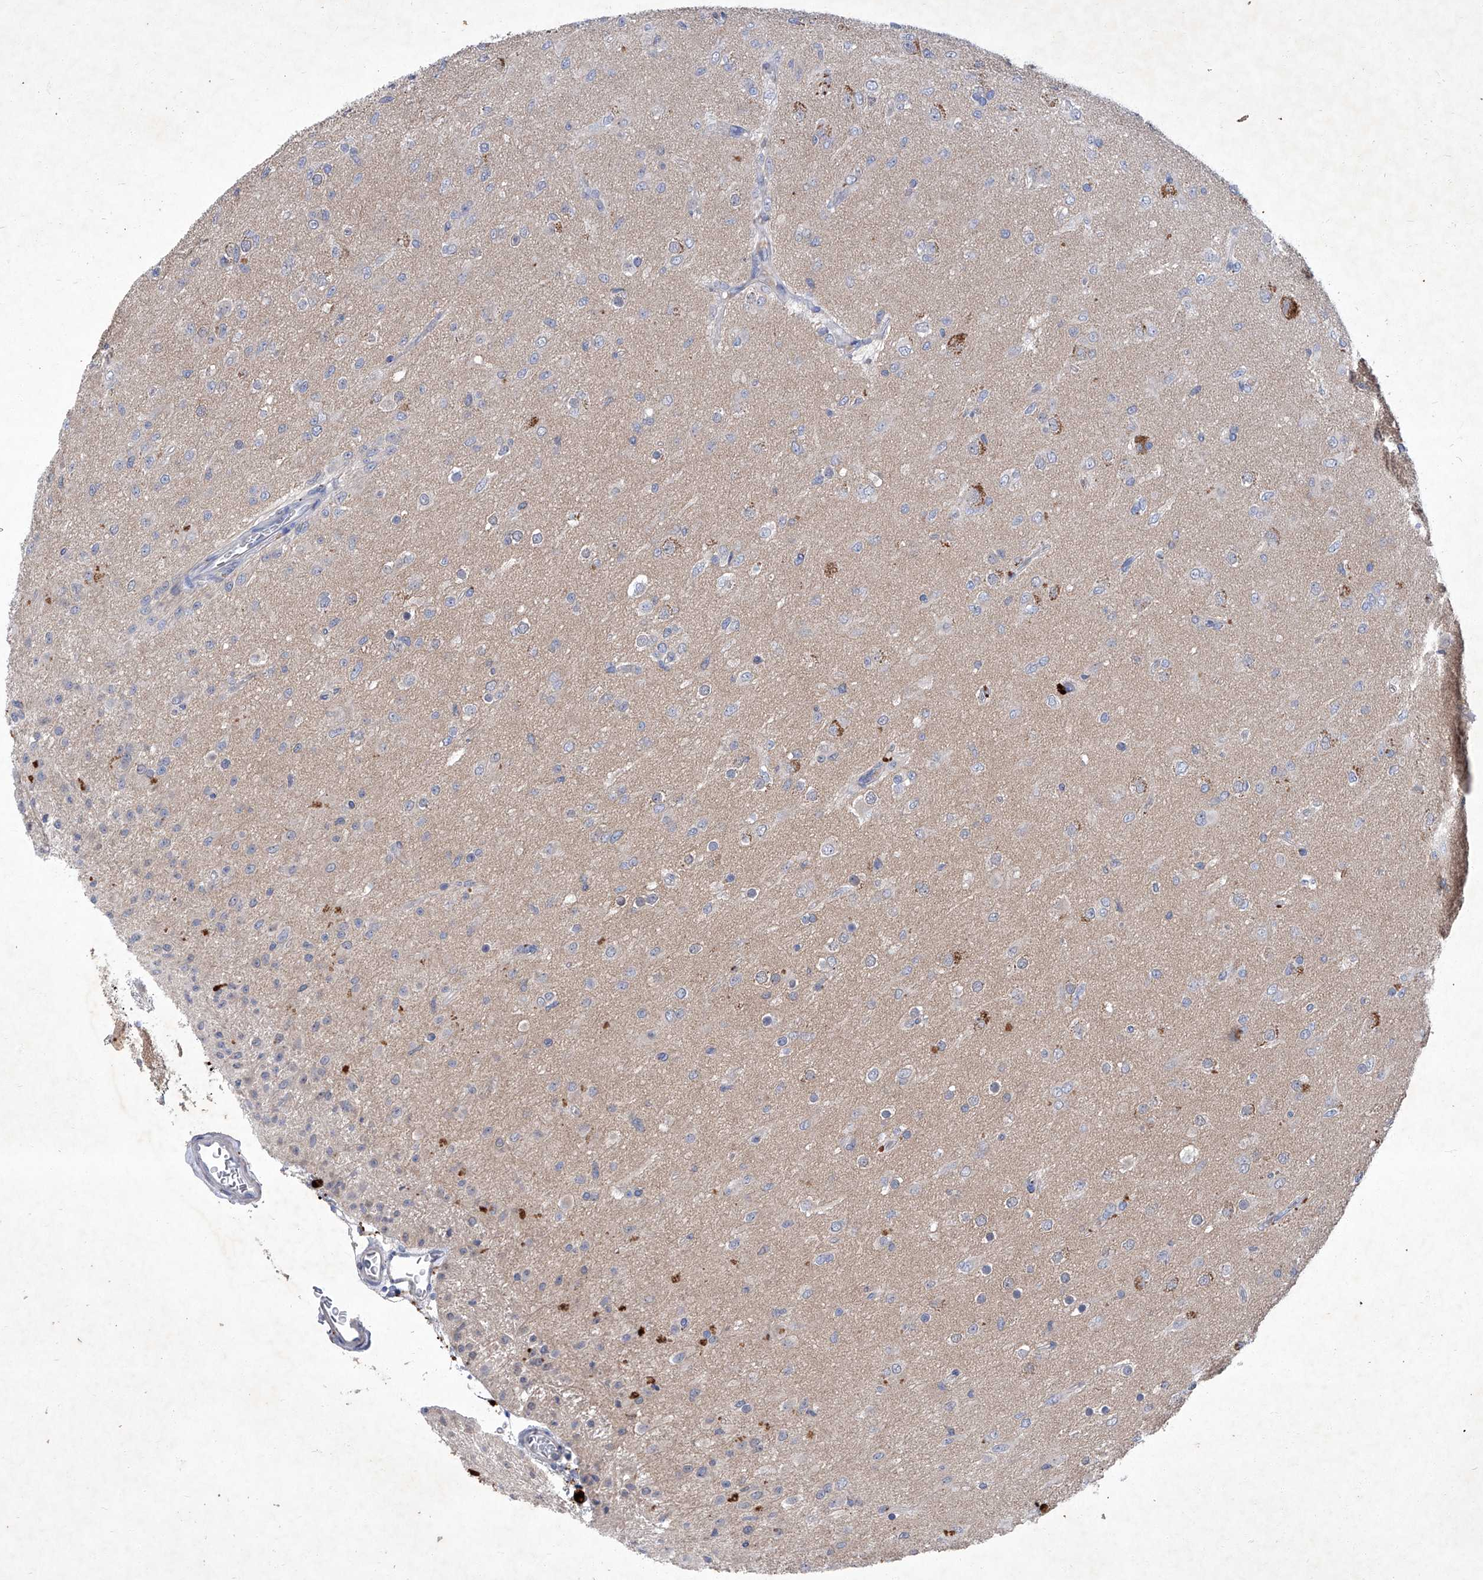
{"staining": {"intensity": "negative", "quantity": "none", "location": "none"}, "tissue": "glioma", "cell_type": "Tumor cells", "image_type": "cancer", "snomed": [{"axis": "morphology", "description": "Glioma, malignant, Low grade"}, {"axis": "topography", "description": "Brain"}], "caption": "This is an immunohistochemistry (IHC) image of glioma. There is no expression in tumor cells.", "gene": "SBK2", "patient": {"sex": "male", "age": 65}}